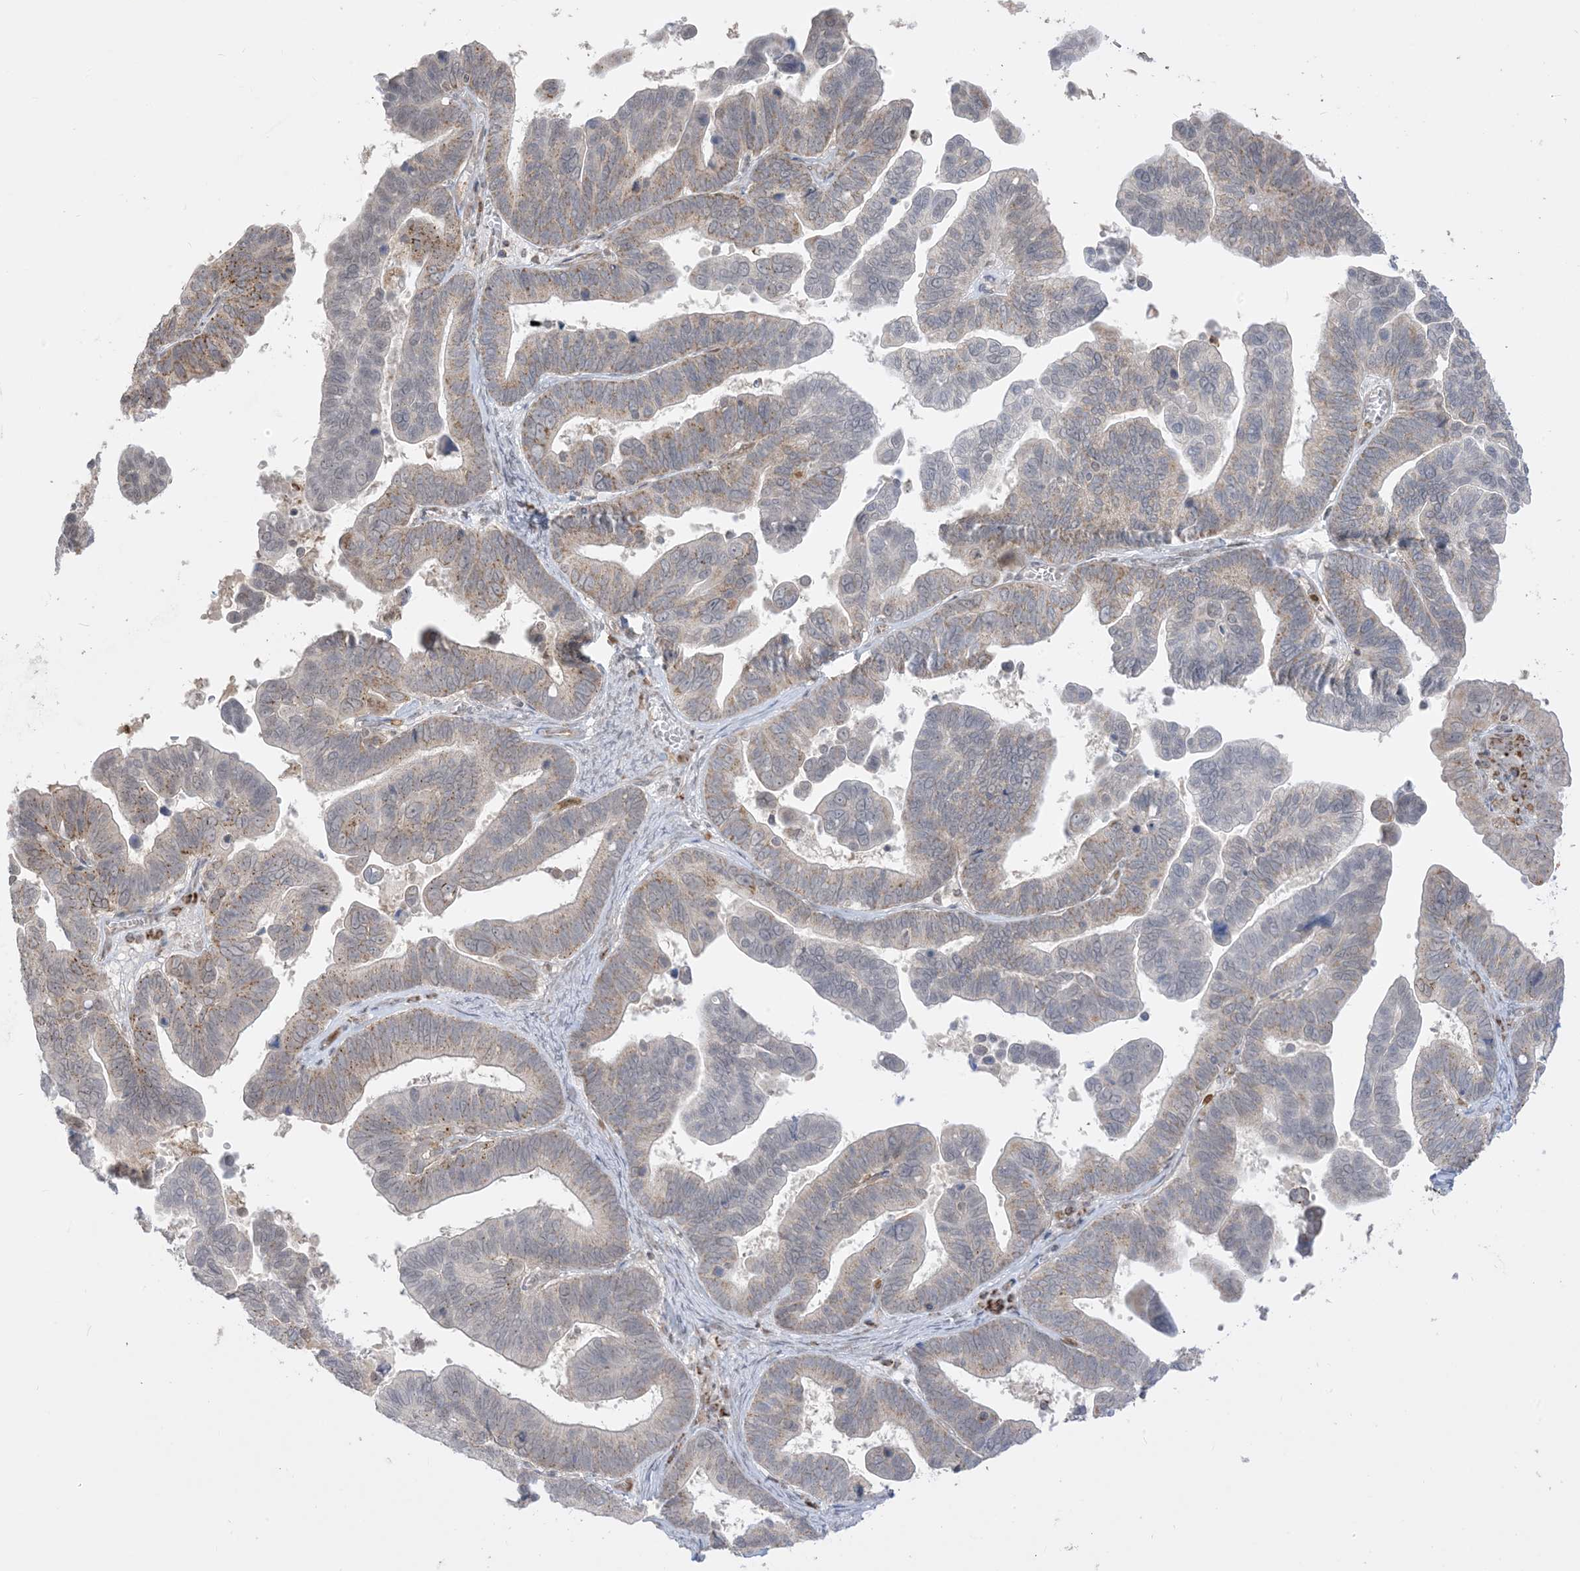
{"staining": {"intensity": "moderate", "quantity": "<25%", "location": "cytoplasmic/membranous"}, "tissue": "ovarian cancer", "cell_type": "Tumor cells", "image_type": "cancer", "snomed": [{"axis": "morphology", "description": "Cystadenocarcinoma, serous, NOS"}, {"axis": "topography", "description": "Ovary"}], "caption": "Moderate cytoplasmic/membranous staining is seen in about <25% of tumor cells in ovarian serous cystadenocarcinoma.", "gene": "KANSL3", "patient": {"sex": "female", "age": 56}}